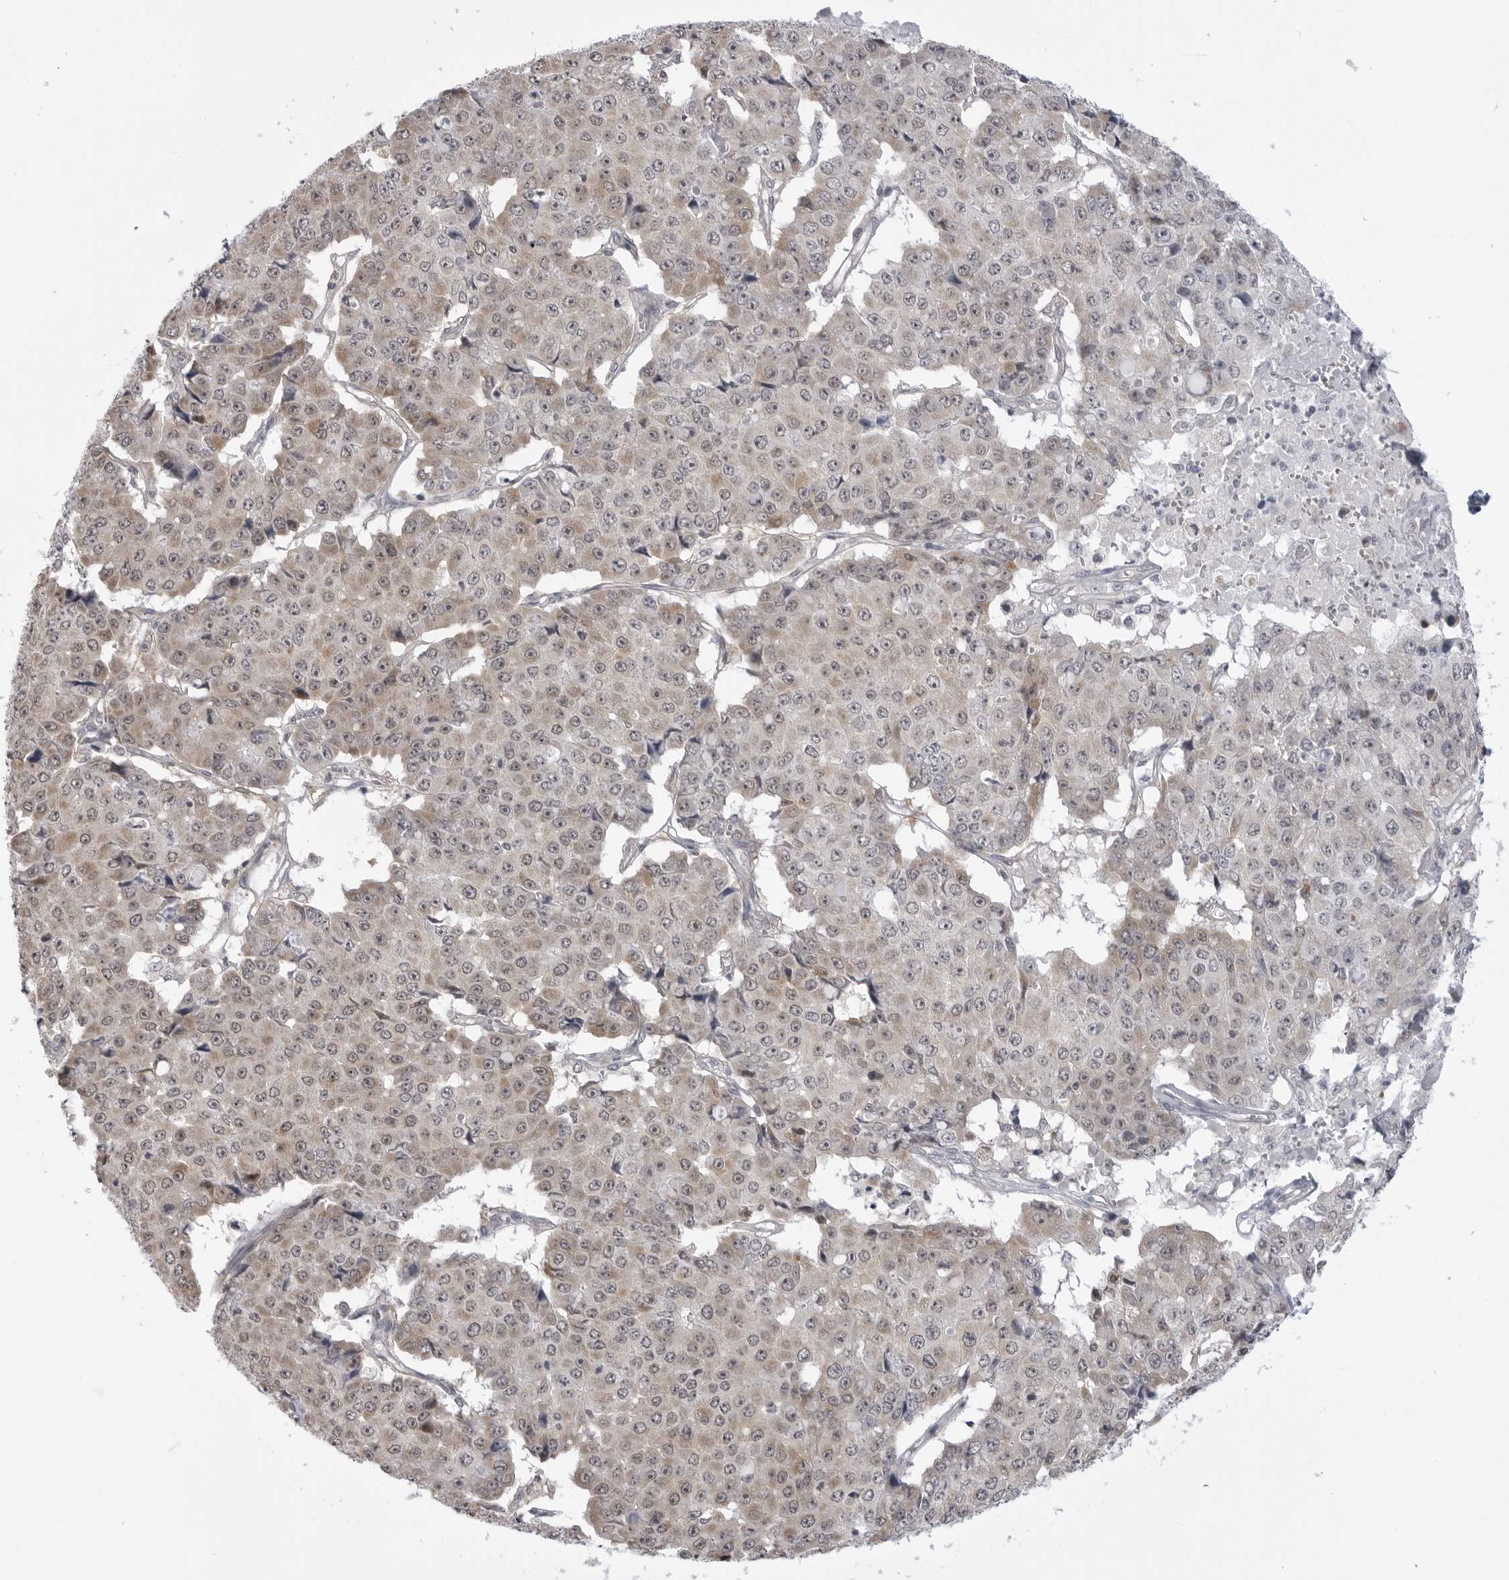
{"staining": {"intensity": "weak", "quantity": "<25%", "location": "cytoplasmic/membranous"}, "tissue": "pancreatic cancer", "cell_type": "Tumor cells", "image_type": "cancer", "snomed": [{"axis": "morphology", "description": "Adenocarcinoma, NOS"}, {"axis": "topography", "description": "Pancreas"}], "caption": "There is no significant expression in tumor cells of pancreatic cancer.", "gene": "FH", "patient": {"sex": "male", "age": 50}}